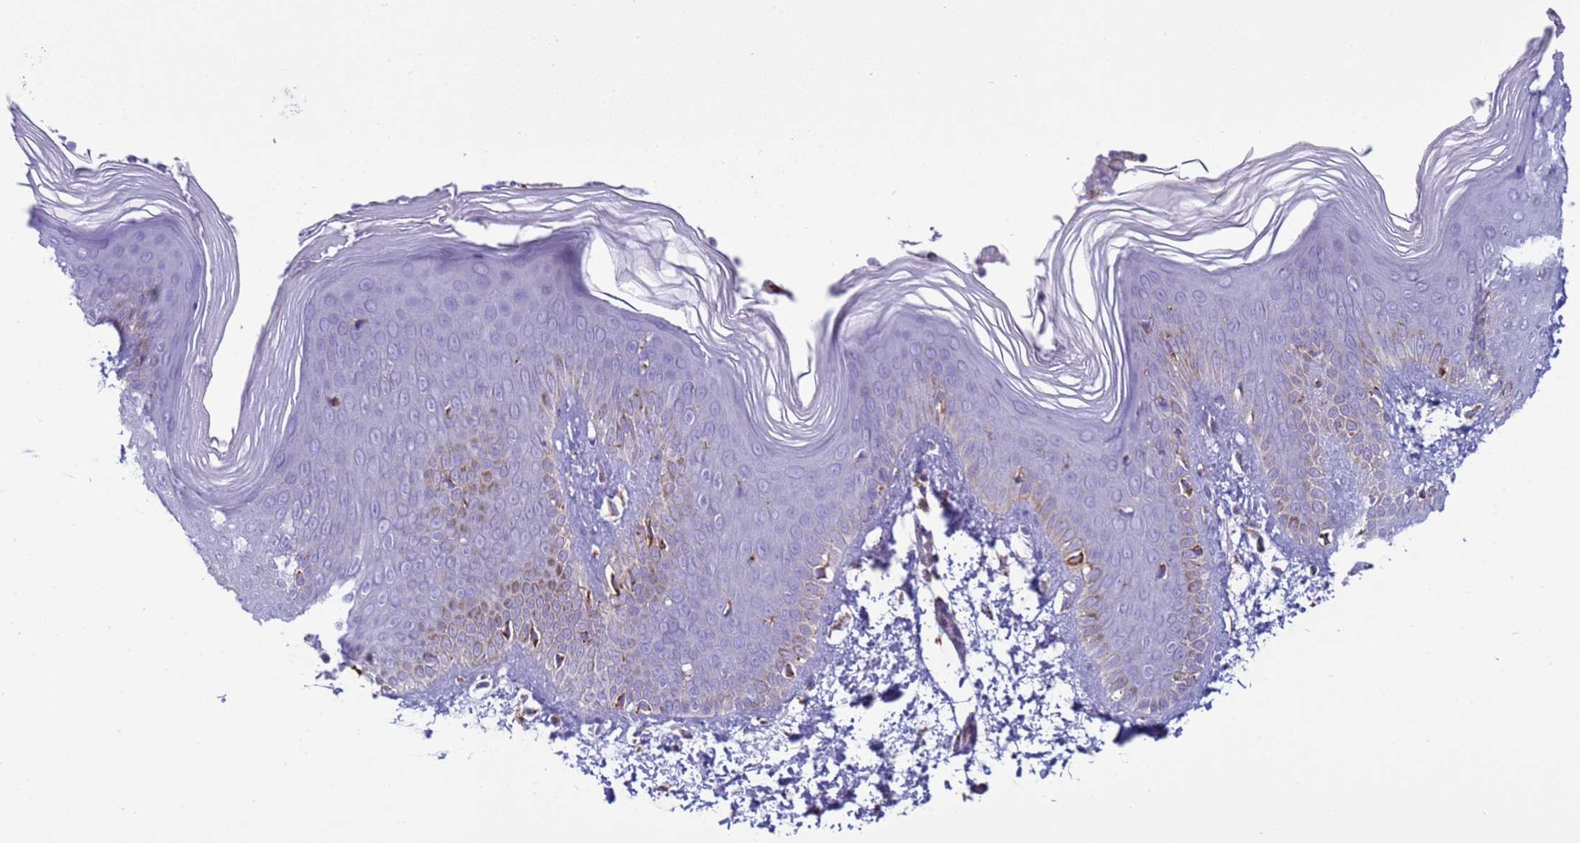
{"staining": {"intensity": "moderate", "quantity": "<25%", "location": "cytoplasmic/membranous"}, "tissue": "skin", "cell_type": "Epidermal cells", "image_type": "normal", "snomed": [{"axis": "morphology", "description": "Normal tissue, NOS"}, {"axis": "morphology", "description": "Inflammation, NOS"}, {"axis": "topography", "description": "Soft tissue"}, {"axis": "topography", "description": "Anal"}], "caption": "IHC photomicrograph of normal skin: human skin stained using immunohistochemistry (IHC) reveals low levels of moderate protein expression localized specifically in the cytoplasmic/membranous of epidermal cells, appearing as a cytoplasmic/membranous brown color.", "gene": "HPCAL1", "patient": {"sex": "female", "age": 15}}